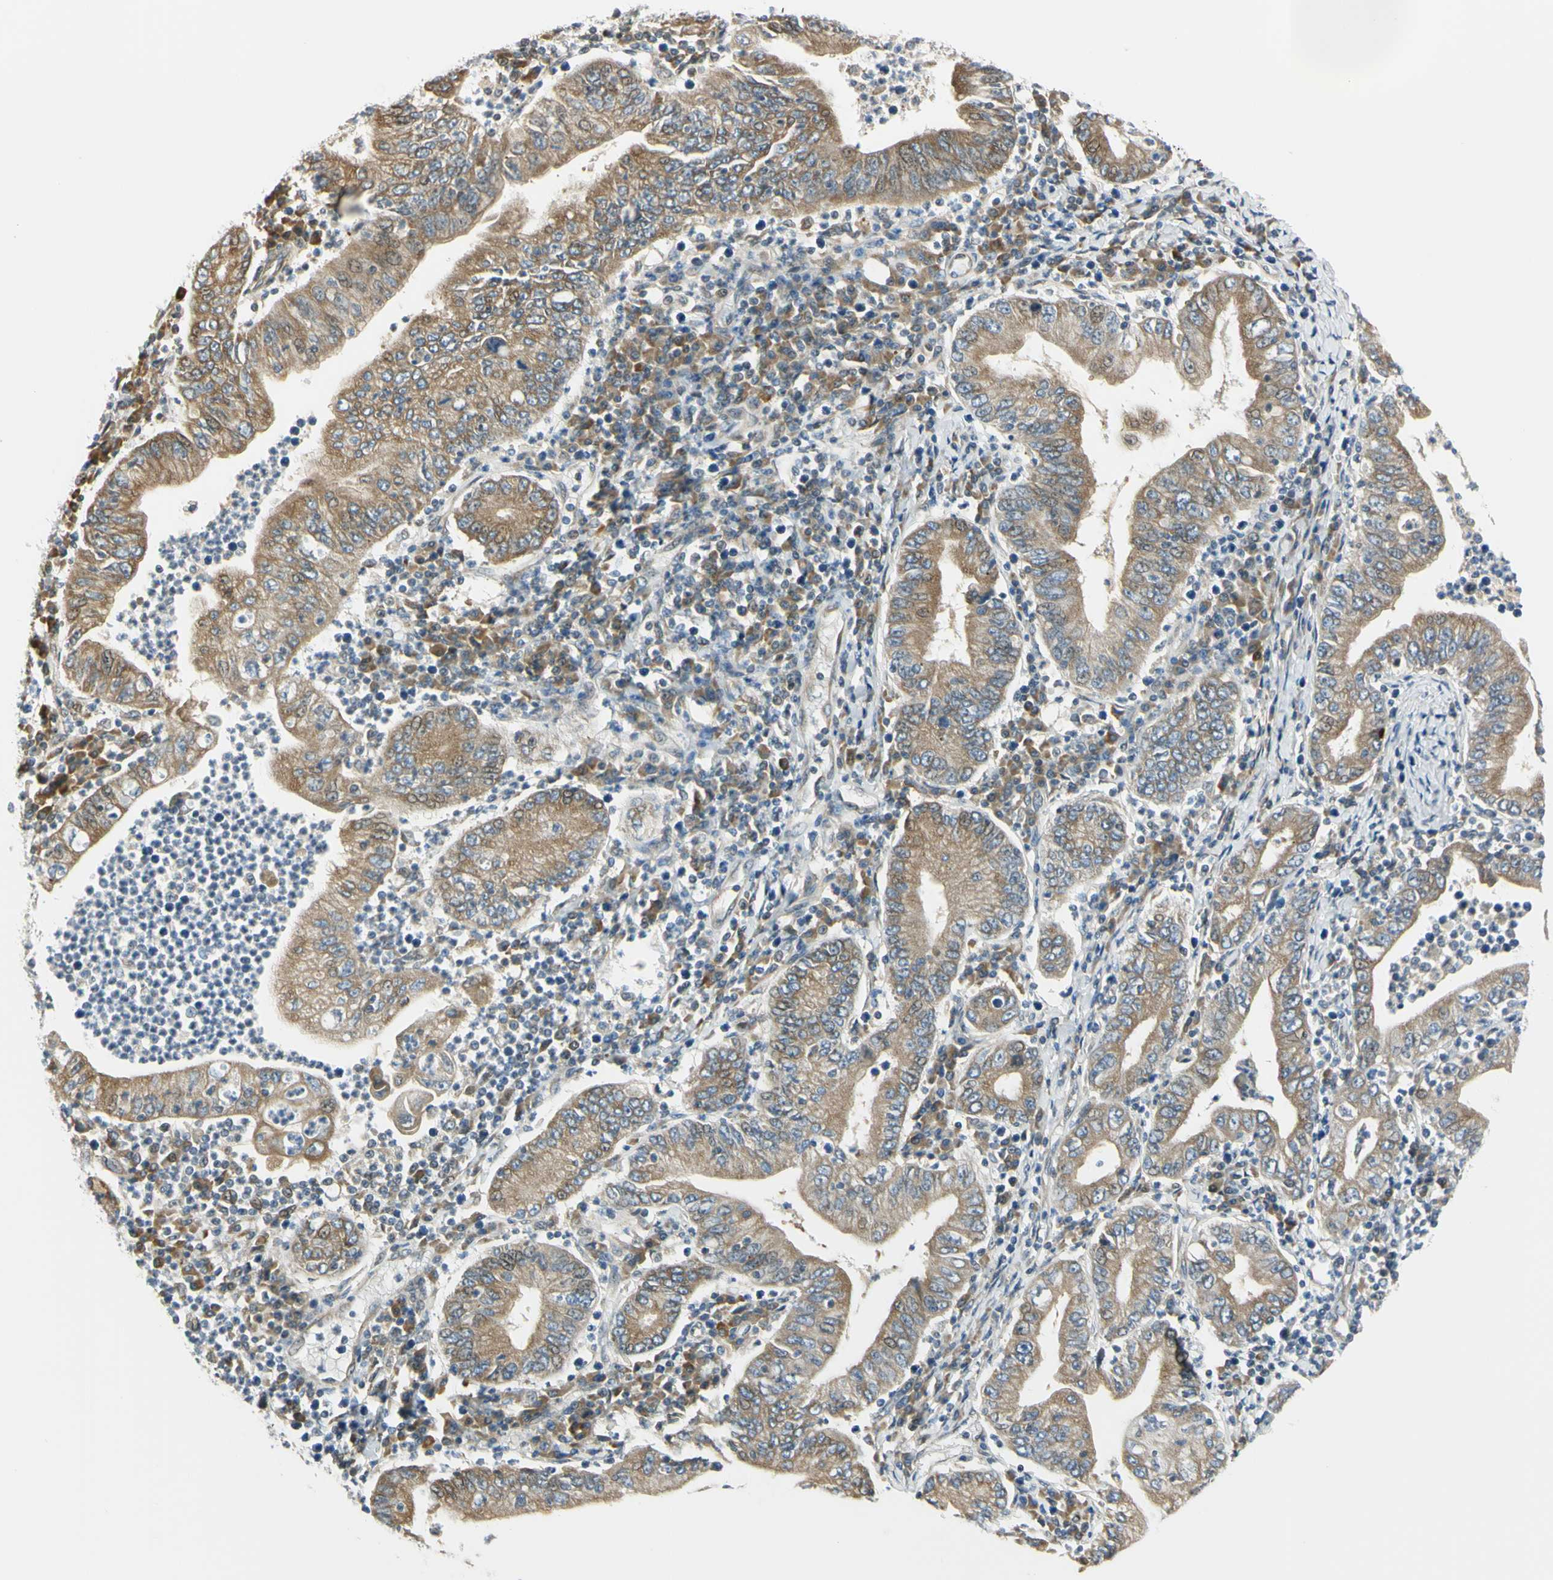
{"staining": {"intensity": "moderate", "quantity": ">75%", "location": "cytoplasmic/membranous,nuclear"}, "tissue": "stomach cancer", "cell_type": "Tumor cells", "image_type": "cancer", "snomed": [{"axis": "morphology", "description": "Normal tissue, NOS"}, {"axis": "morphology", "description": "Adenocarcinoma, NOS"}, {"axis": "topography", "description": "Esophagus"}, {"axis": "topography", "description": "Stomach, upper"}, {"axis": "topography", "description": "Peripheral nerve tissue"}], "caption": "Human stomach cancer (adenocarcinoma) stained with a brown dye reveals moderate cytoplasmic/membranous and nuclear positive staining in approximately >75% of tumor cells.", "gene": "NPDC1", "patient": {"sex": "male", "age": 62}}